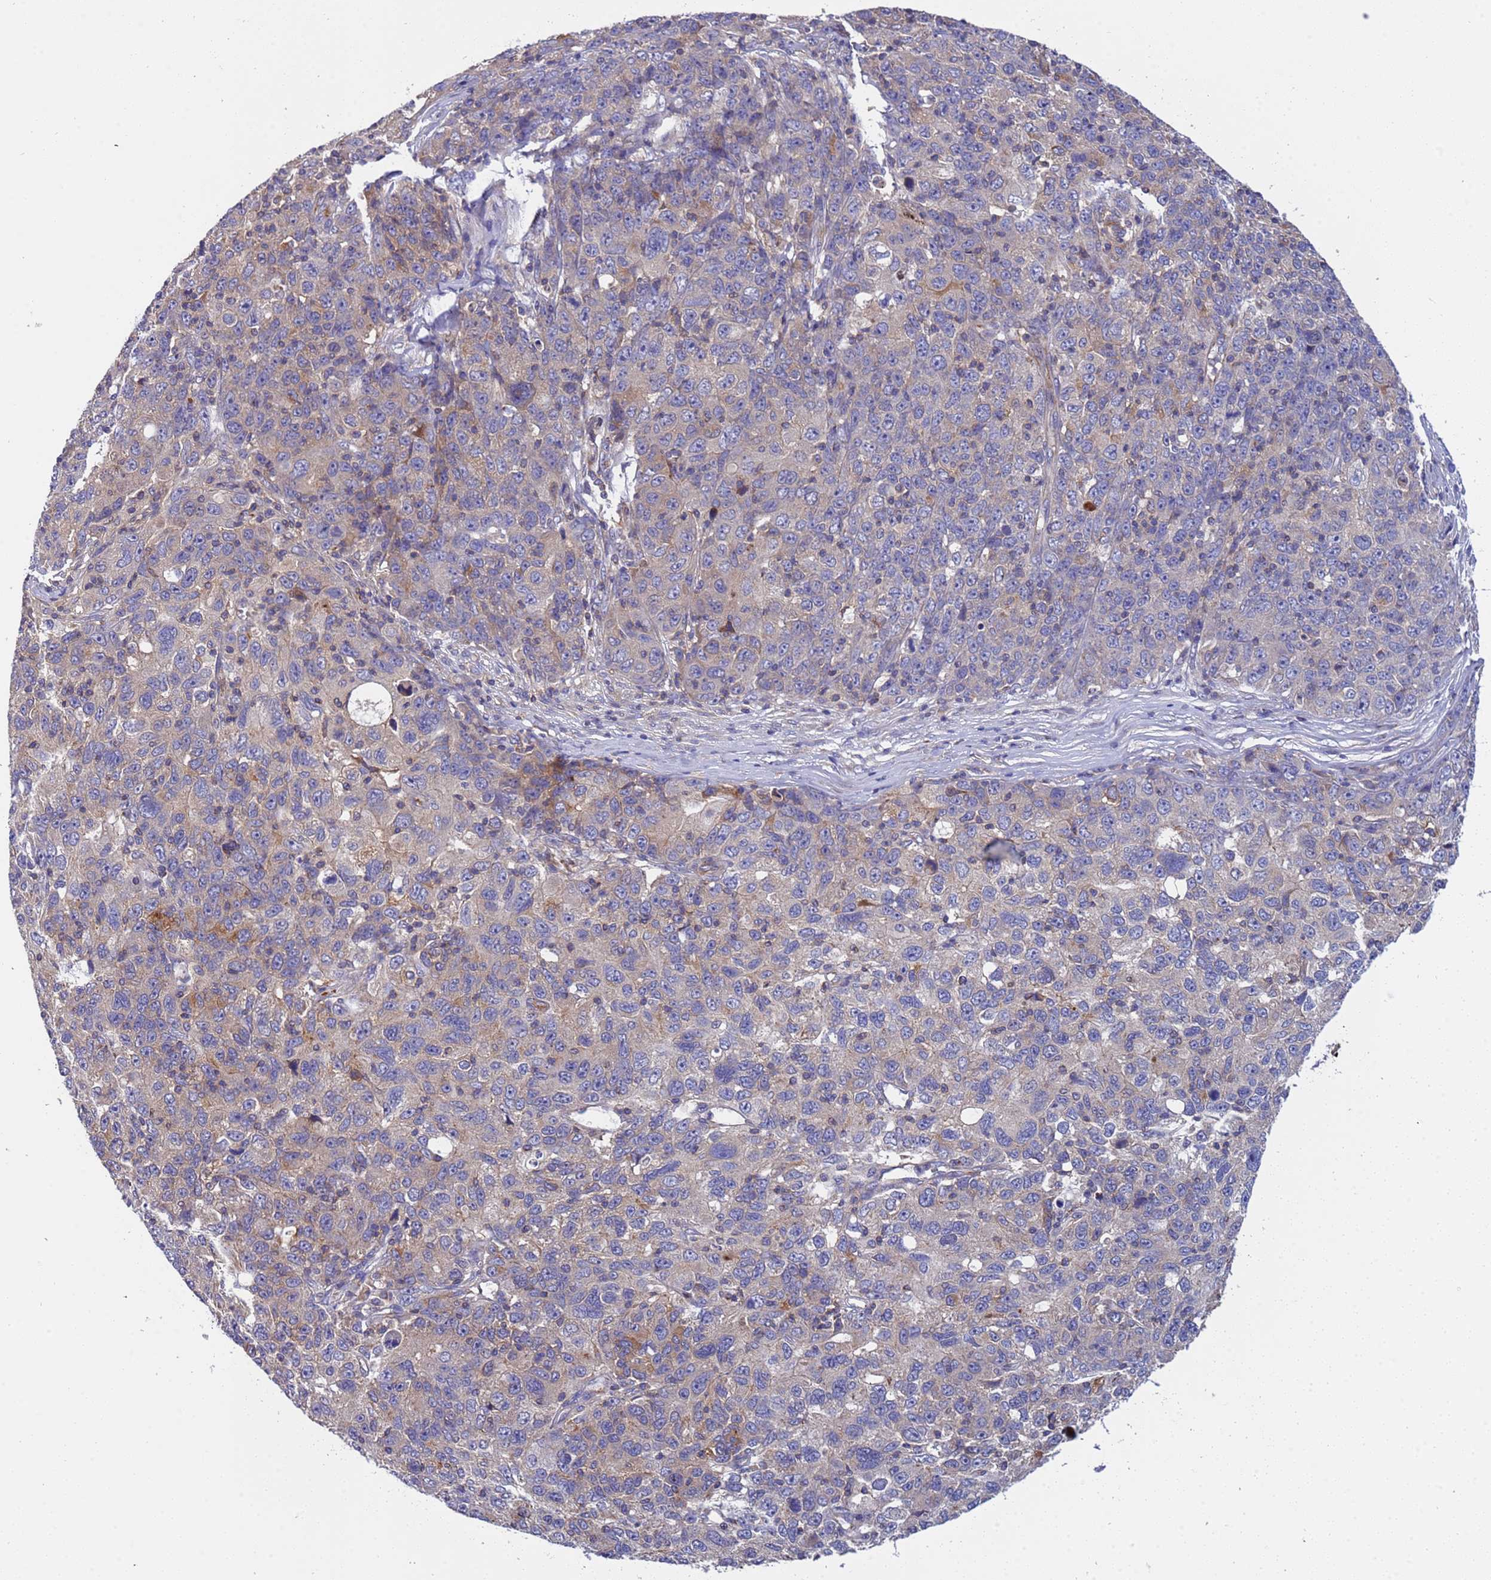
{"staining": {"intensity": "negative", "quantity": "none", "location": "none"}, "tissue": "ovarian cancer", "cell_type": "Tumor cells", "image_type": "cancer", "snomed": [{"axis": "morphology", "description": "Carcinoma, endometroid"}, {"axis": "topography", "description": "Ovary"}], "caption": "There is no significant positivity in tumor cells of ovarian cancer.", "gene": "PARP16", "patient": {"sex": "female", "age": 42}}